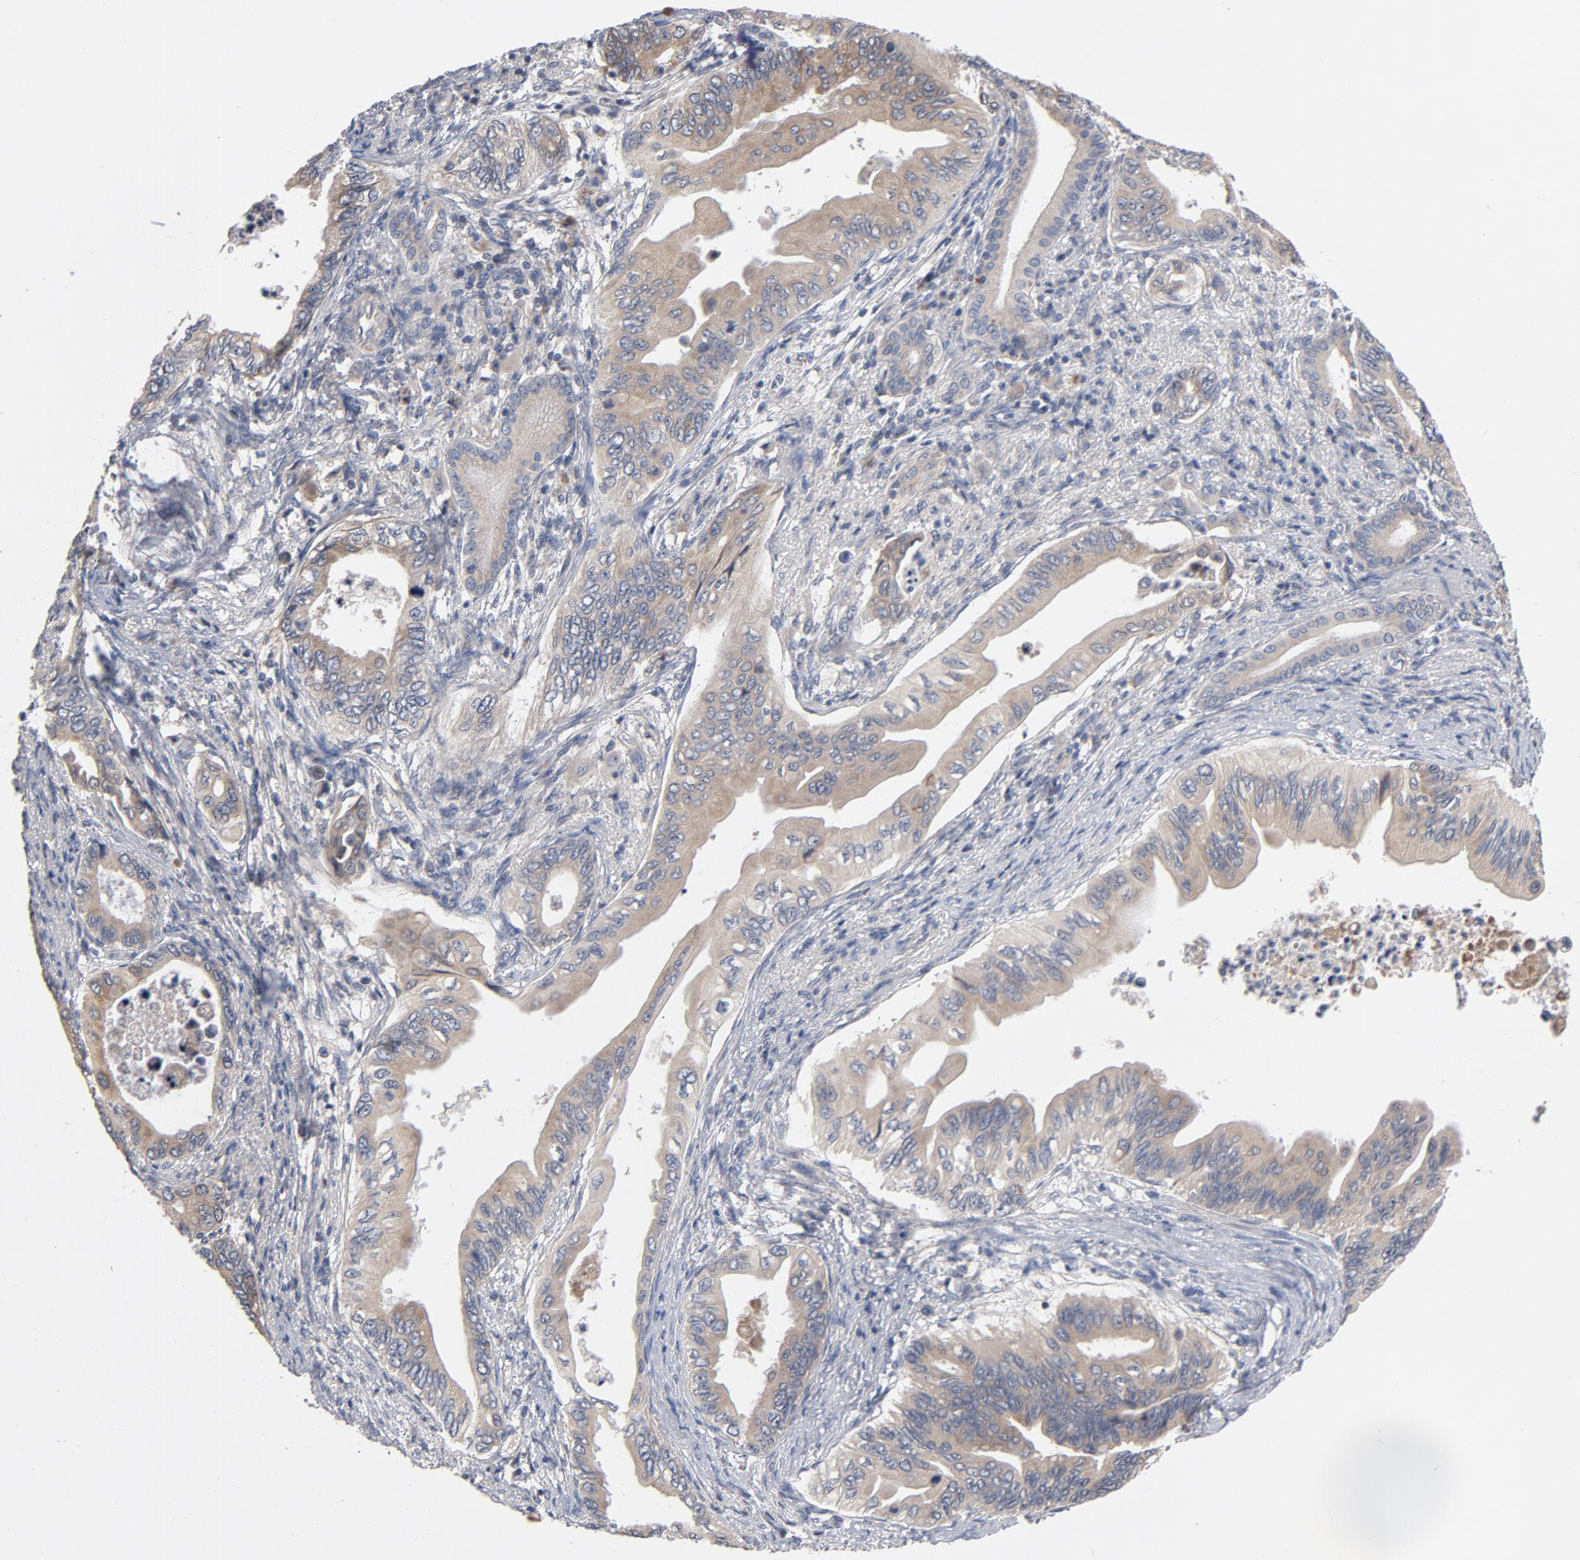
{"staining": {"intensity": "weak", "quantity": ">75%", "location": "cytoplasmic/membranous"}, "tissue": "pancreatic cancer", "cell_type": "Tumor cells", "image_type": "cancer", "snomed": [{"axis": "morphology", "description": "Adenocarcinoma, NOS"}, {"axis": "topography", "description": "Pancreas"}], "caption": "Tumor cells show weak cytoplasmic/membranous expression in about >75% of cells in pancreatic adenocarcinoma. (Stains: DAB (3,3'-diaminobenzidine) in brown, nuclei in blue, Microscopy: brightfield microscopy at high magnification).", "gene": "CCDC134", "patient": {"sex": "female", "age": 66}}